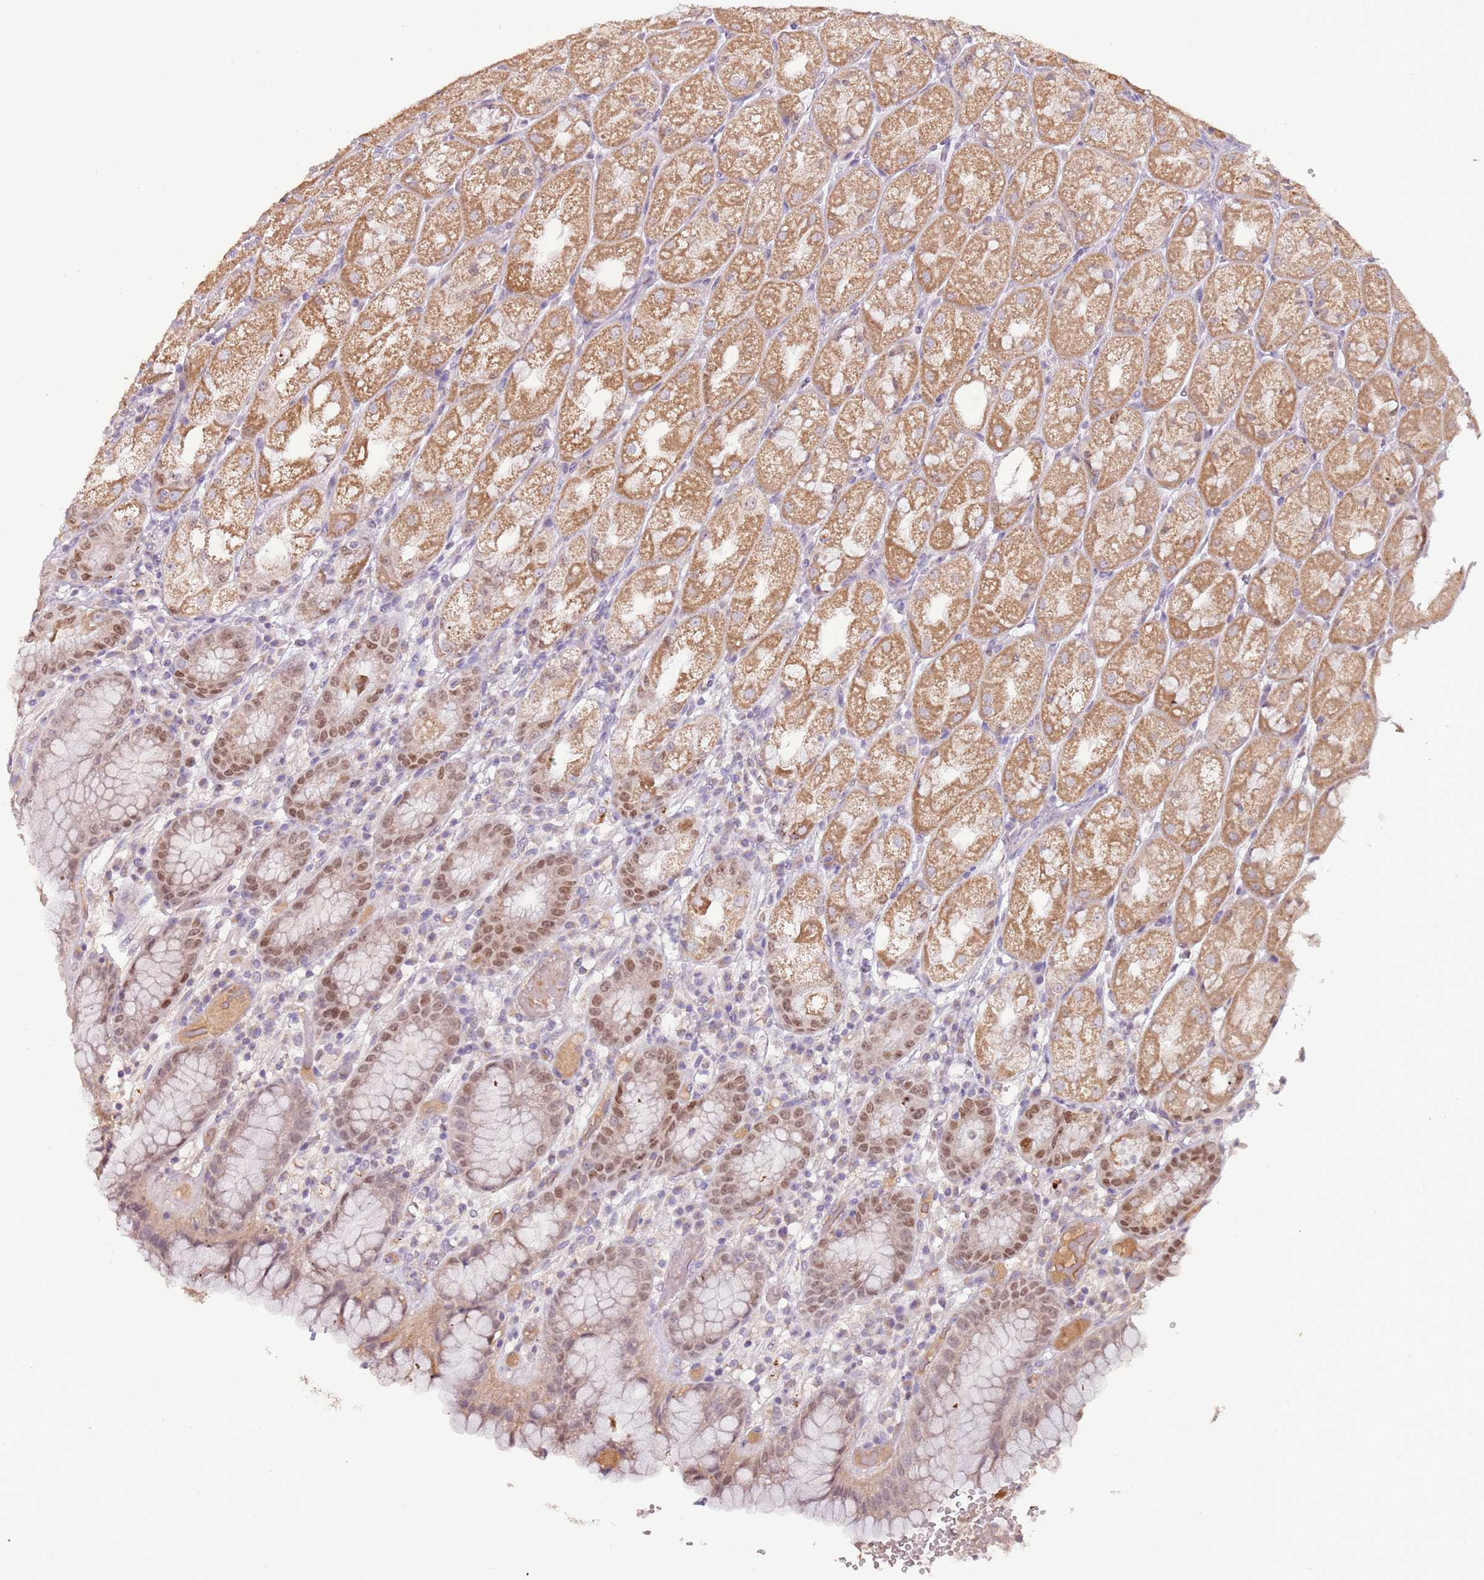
{"staining": {"intensity": "moderate", "quantity": ">75%", "location": "cytoplasmic/membranous,nuclear"}, "tissue": "stomach", "cell_type": "Glandular cells", "image_type": "normal", "snomed": [{"axis": "morphology", "description": "Normal tissue, NOS"}, {"axis": "topography", "description": "Stomach, upper"}], "caption": "Benign stomach was stained to show a protein in brown. There is medium levels of moderate cytoplasmic/membranous,nuclear staining in approximately >75% of glandular cells. (DAB (3,3'-diaminobenzidine) IHC, brown staining for protein, blue staining for nuclei).", "gene": "SYS1", "patient": {"sex": "male", "age": 52}}